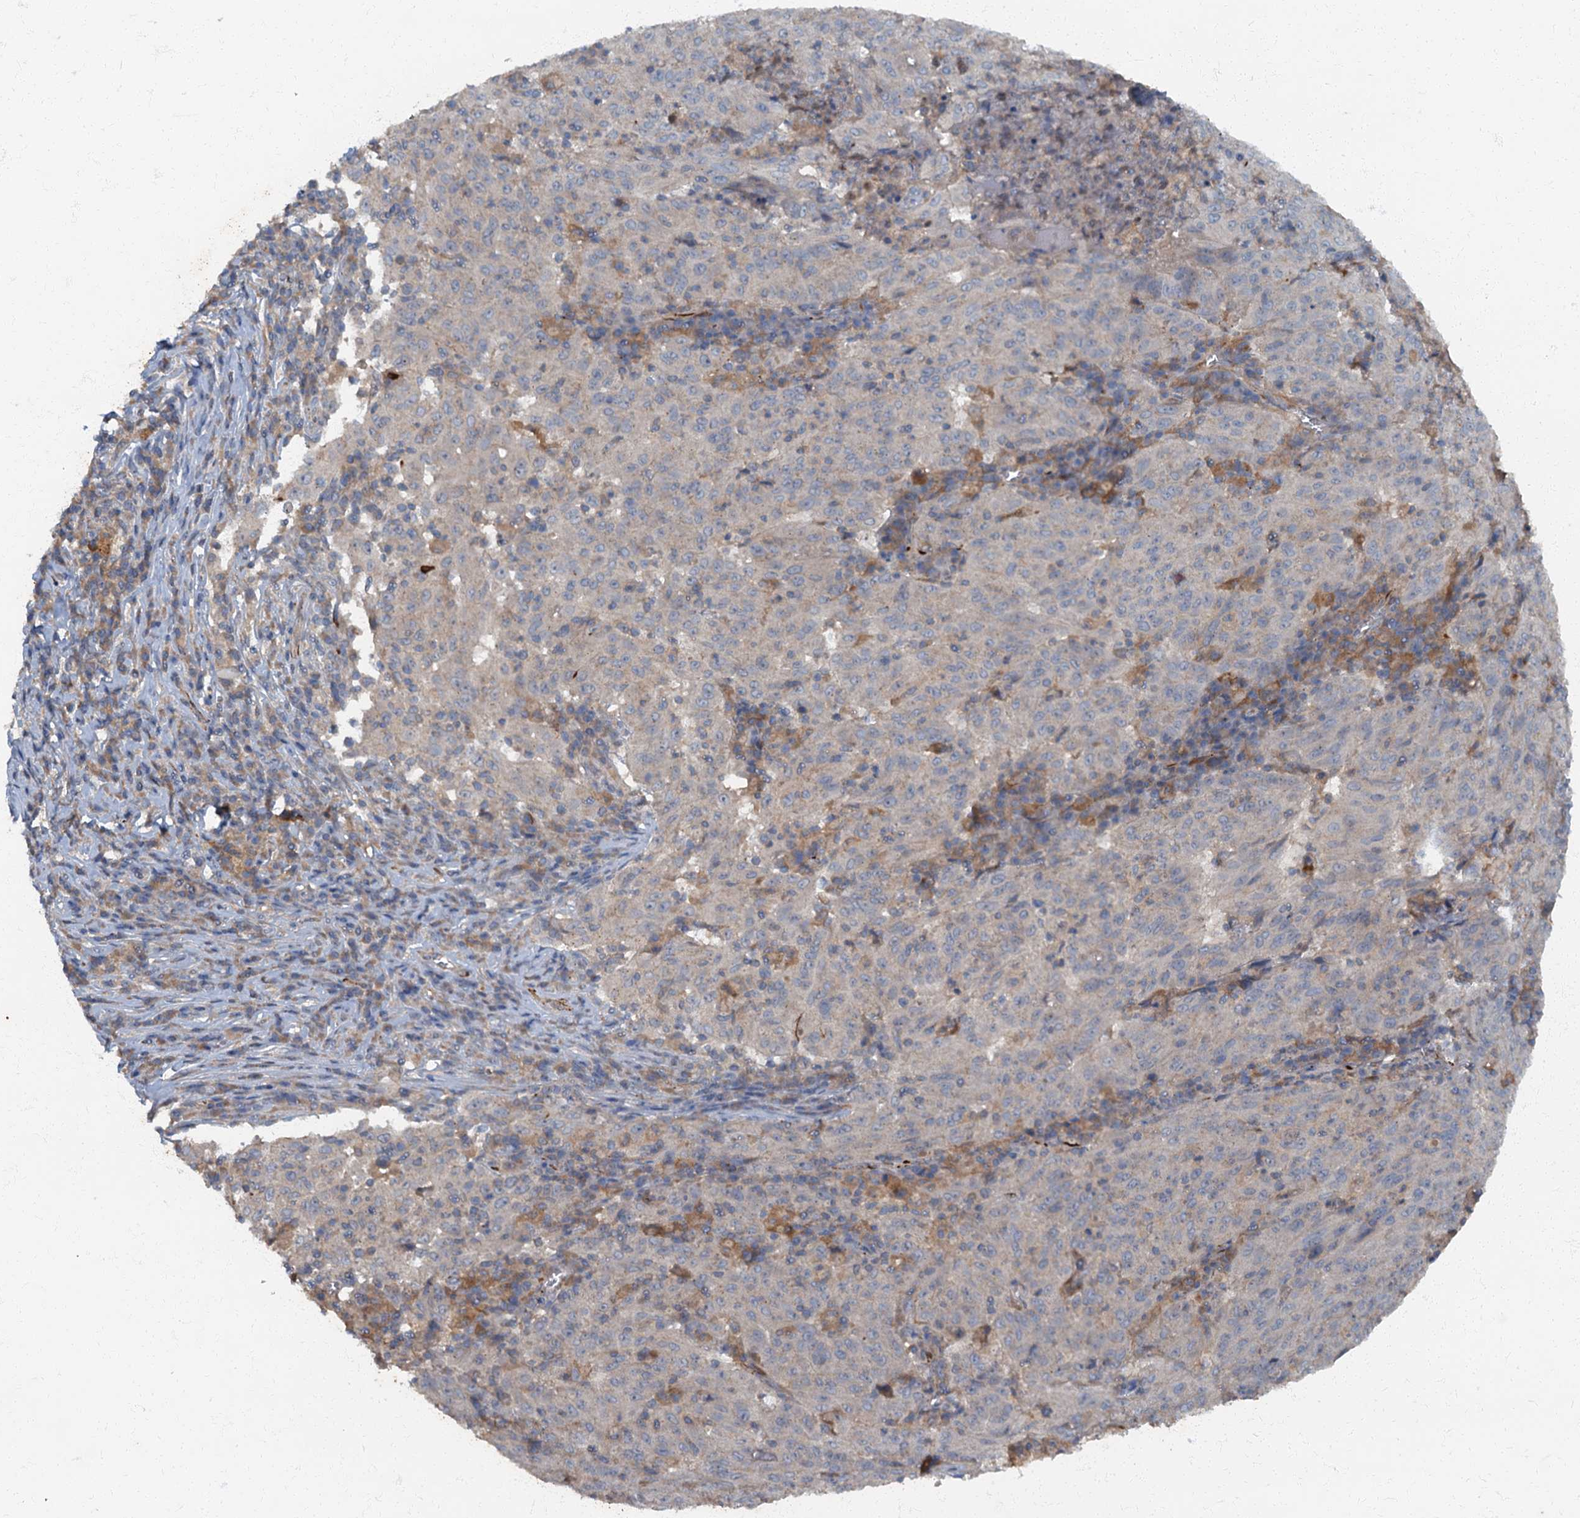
{"staining": {"intensity": "negative", "quantity": "none", "location": "none"}, "tissue": "pancreatic cancer", "cell_type": "Tumor cells", "image_type": "cancer", "snomed": [{"axis": "morphology", "description": "Adenocarcinoma, NOS"}, {"axis": "topography", "description": "Pancreas"}], "caption": "IHC of human pancreatic cancer (adenocarcinoma) shows no expression in tumor cells. (DAB (3,3'-diaminobenzidine) immunohistochemistry, high magnification).", "gene": "ARL11", "patient": {"sex": "male", "age": 63}}